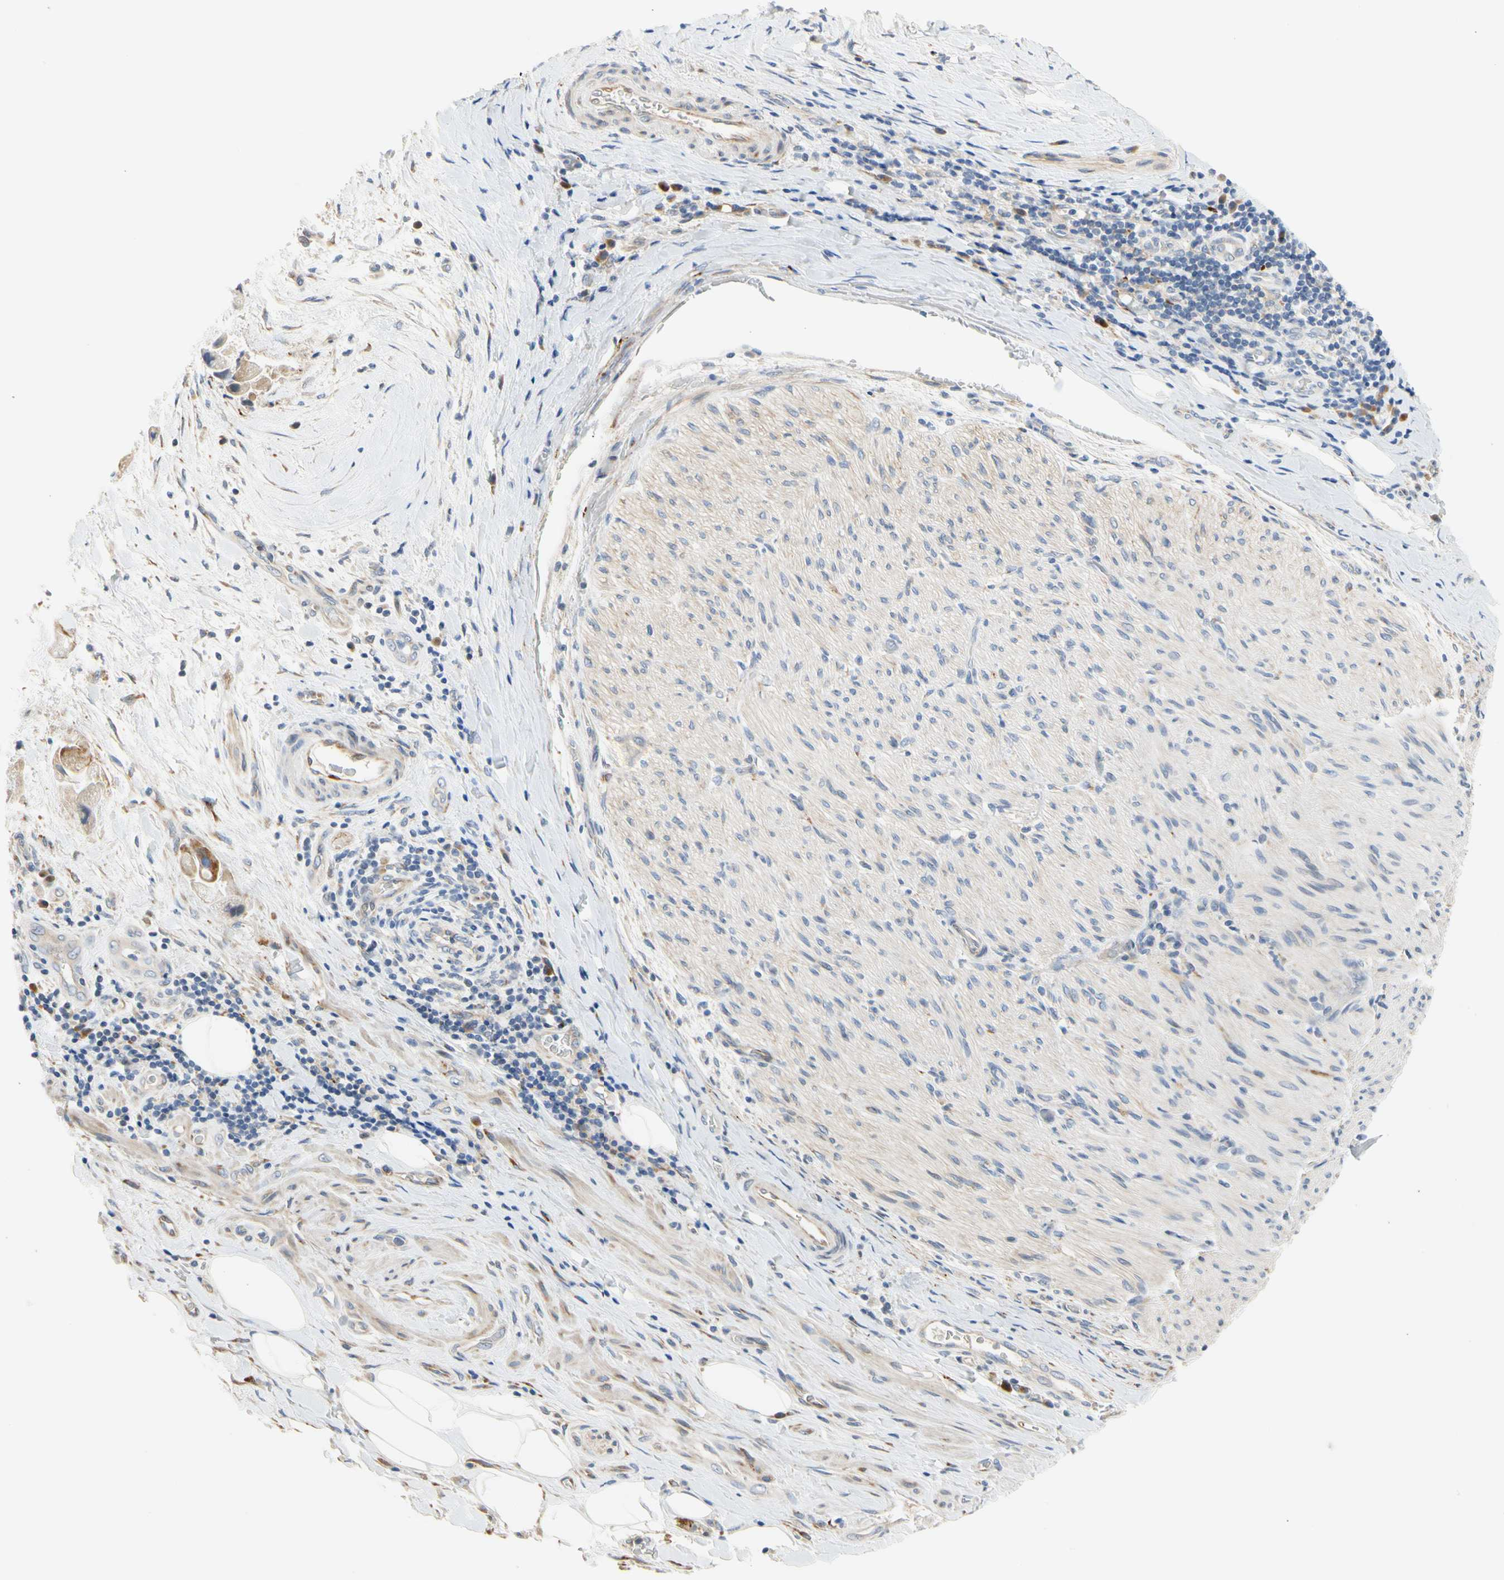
{"staining": {"intensity": "moderate", "quantity": "<25%", "location": "cytoplasmic/membranous"}, "tissue": "liver cancer", "cell_type": "Tumor cells", "image_type": "cancer", "snomed": [{"axis": "morphology", "description": "Normal tissue, NOS"}, {"axis": "morphology", "description": "Cholangiocarcinoma"}, {"axis": "topography", "description": "Liver"}, {"axis": "topography", "description": "Peripheral nerve tissue"}], "caption": "High-magnification brightfield microscopy of liver cancer (cholangiocarcinoma) stained with DAB (brown) and counterstained with hematoxylin (blue). tumor cells exhibit moderate cytoplasmic/membranous expression is present in about<25% of cells.", "gene": "ZNF236", "patient": {"sex": "male", "age": 50}}